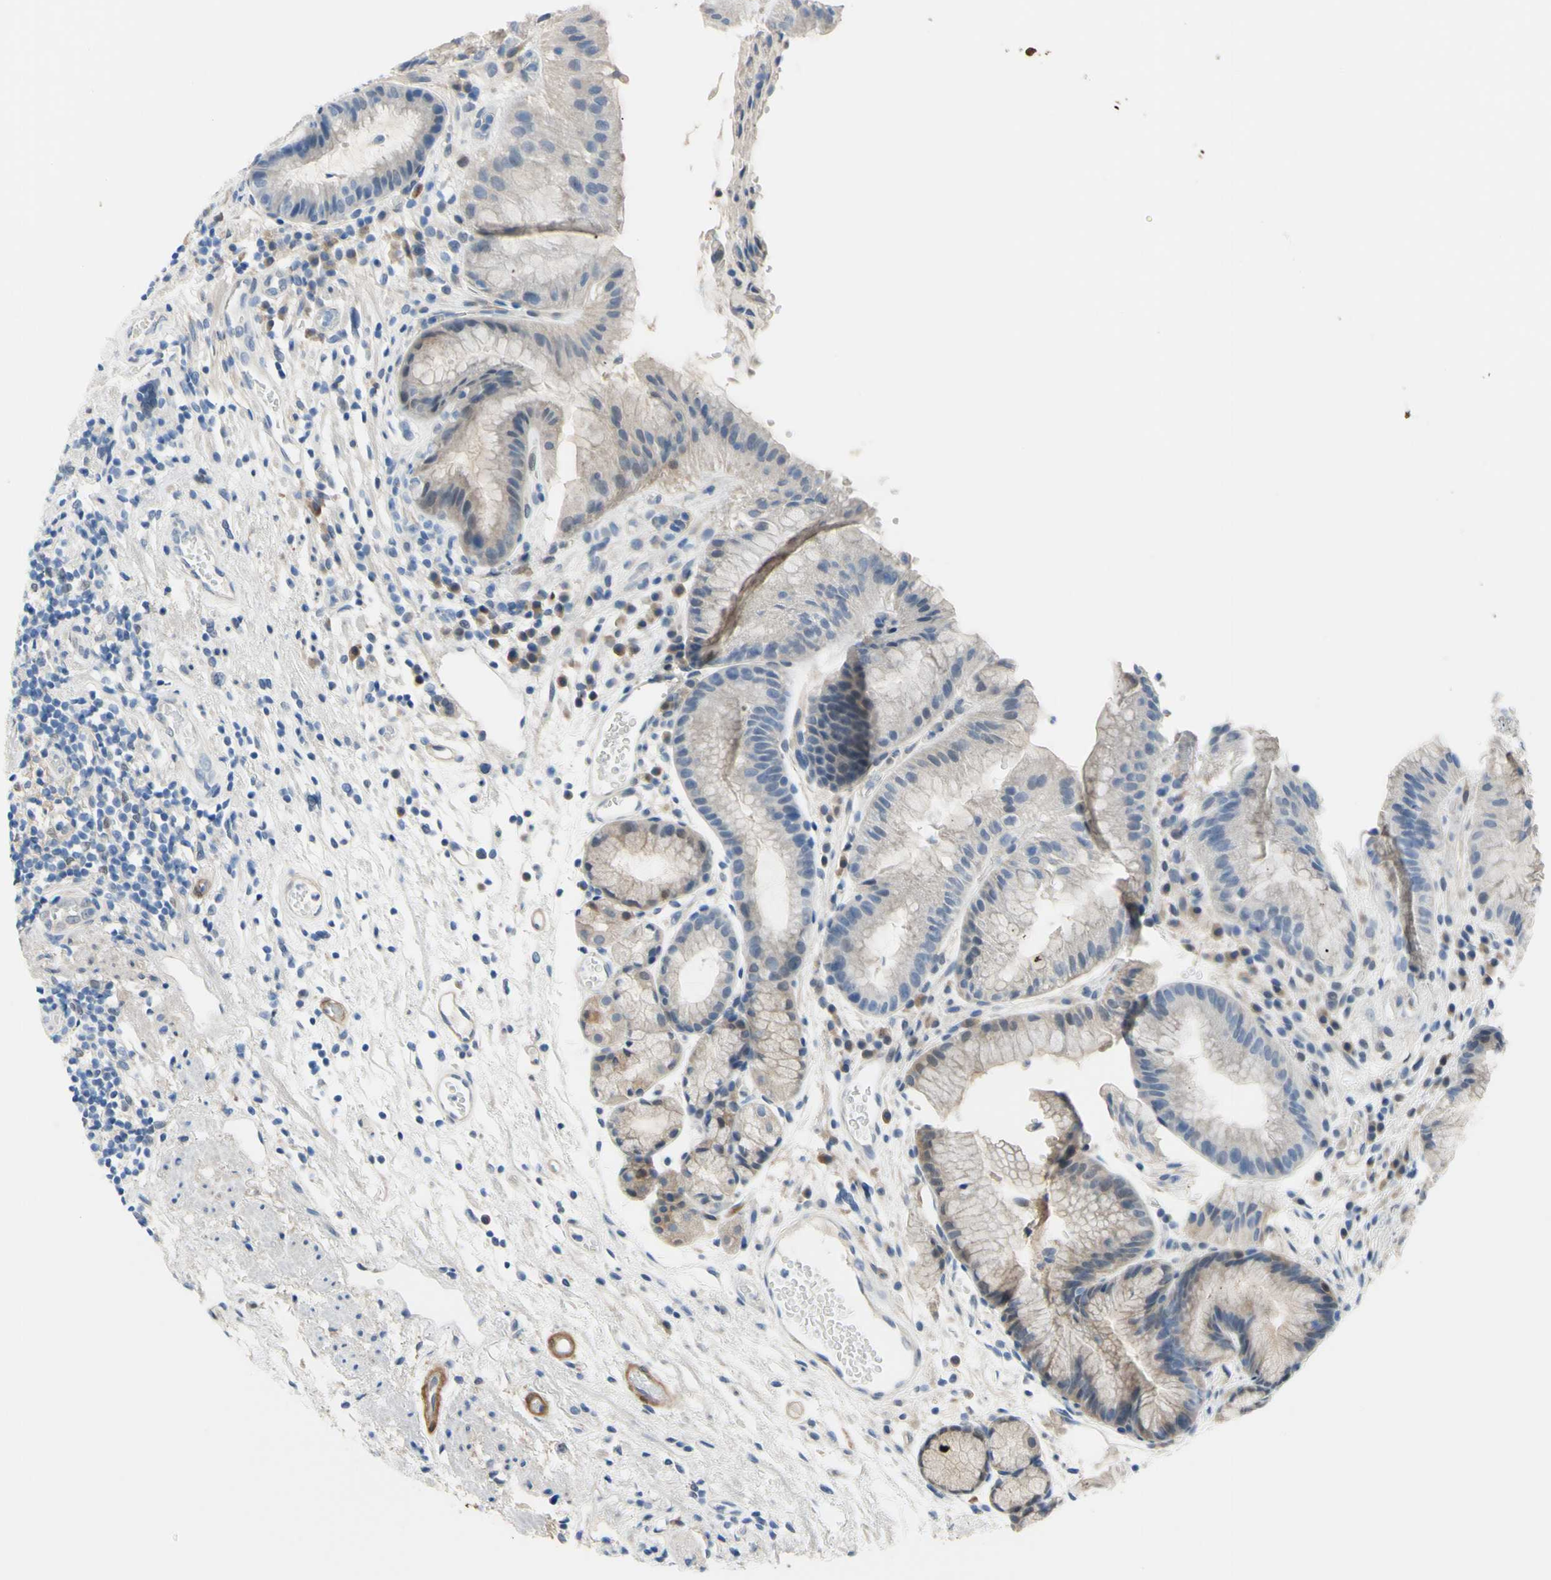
{"staining": {"intensity": "weak", "quantity": ">75%", "location": "cytoplasmic/membranous"}, "tissue": "stomach", "cell_type": "Glandular cells", "image_type": "normal", "snomed": [{"axis": "morphology", "description": "Normal tissue, NOS"}, {"axis": "topography", "description": "Stomach, upper"}], "caption": "An image showing weak cytoplasmic/membranous positivity in approximately >75% of glandular cells in unremarkable stomach, as visualized by brown immunohistochemical staining.", "gene": "NOL3", "patient": {"sex": "male", "age": 72}}